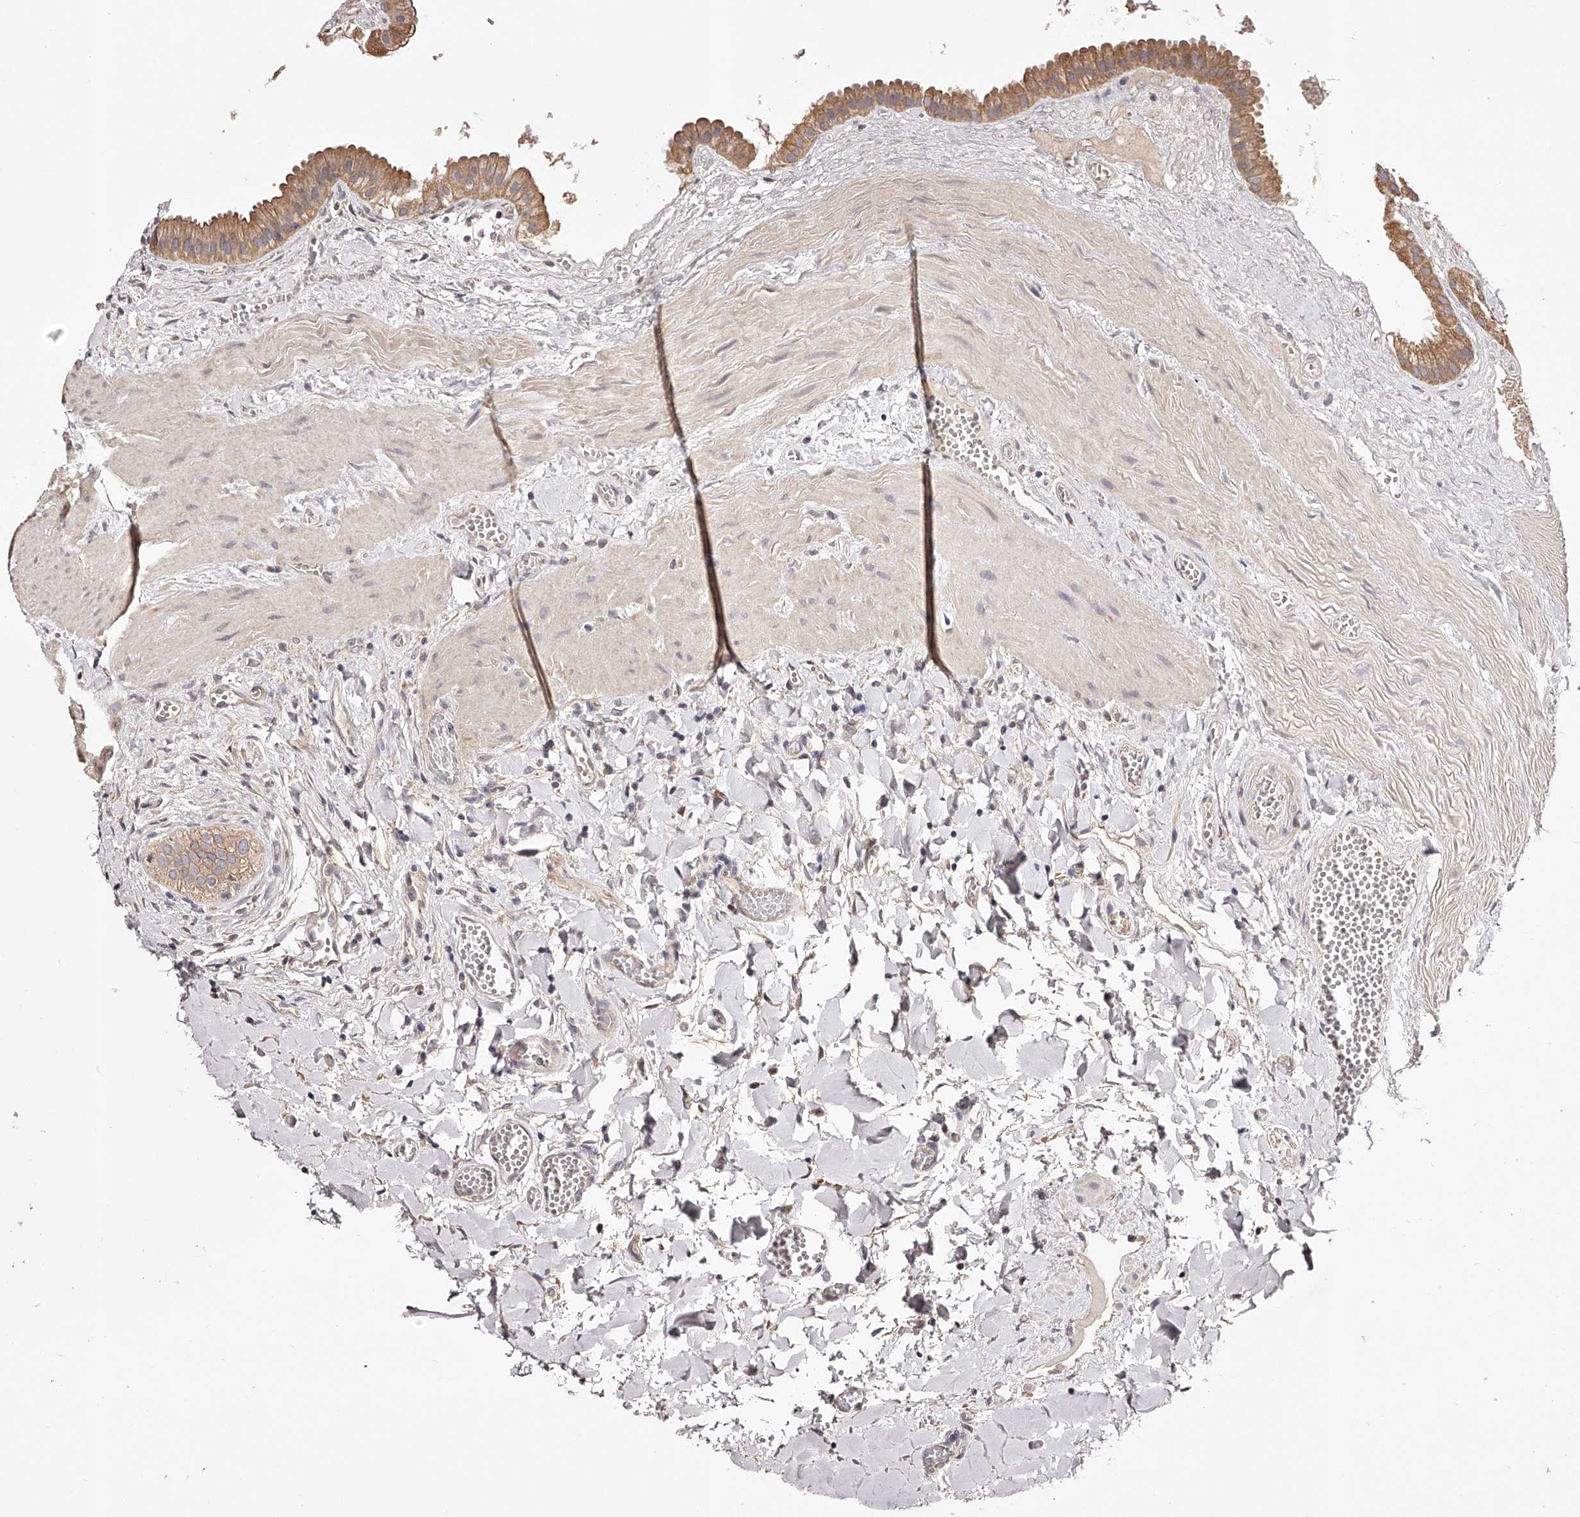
{"staining": {"intensity": "moderate", "quantity": ">75%", "location": "cytoplasmic/membranous"}, "tissue": "gallbladder", "cell_type": "Glandular cells", "image_type": "normal", "snomed": [{"axis": "morphology", "description": "Normal tissue, NOS"}, {"axis": "topography", "description": "Gallbladder"}], "caption": "DAB (3,3'-diaminobenzidine) immunohistochemical staining of benign gallbladder reveals moderate cytoplasmic/membranous protein expression in about >75% of glandular cells.", "gene": "USP21", "patient": {"sex": "male", "age": 55}}